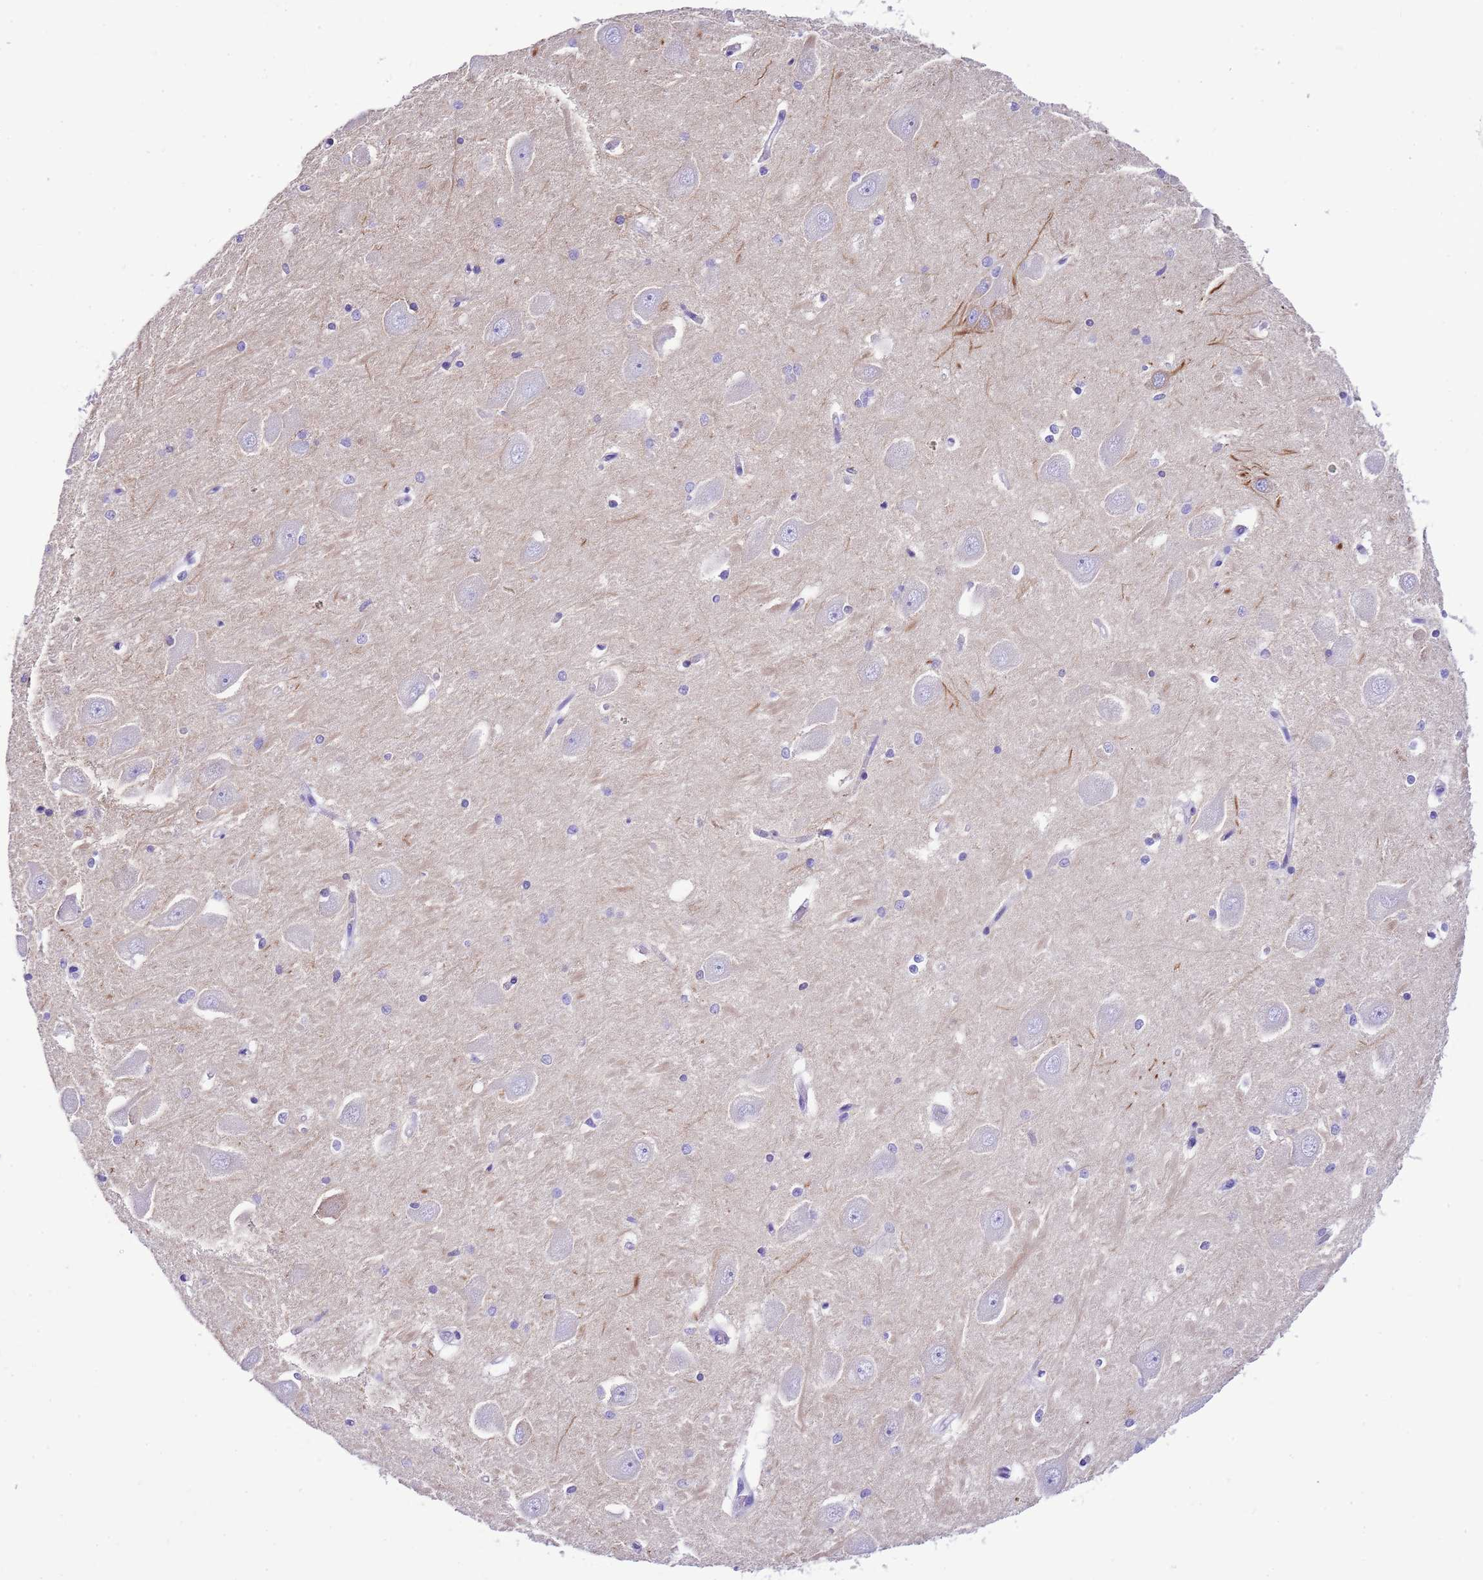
{"staining": {"intensity": "negative", "quantity": "none", "location": "none"}, "tissue": "hippocampus", "cell_type": "Glial cells", "image_type": "normal", "snomed": [{"axis": "morphology", "description": "Normal tissue, NOS"}, {"axis": "topography", "description": "Hippocampus"}], "caption": "IHC photomicrograph of normal hippocampus: human hippocampus stained with DAB (3,3'-diaminobenzidine) demonstrates no significant protein staining in glial cells.", "gene": "KCNC1", "patient": {"sex": "male", "age": 45}}